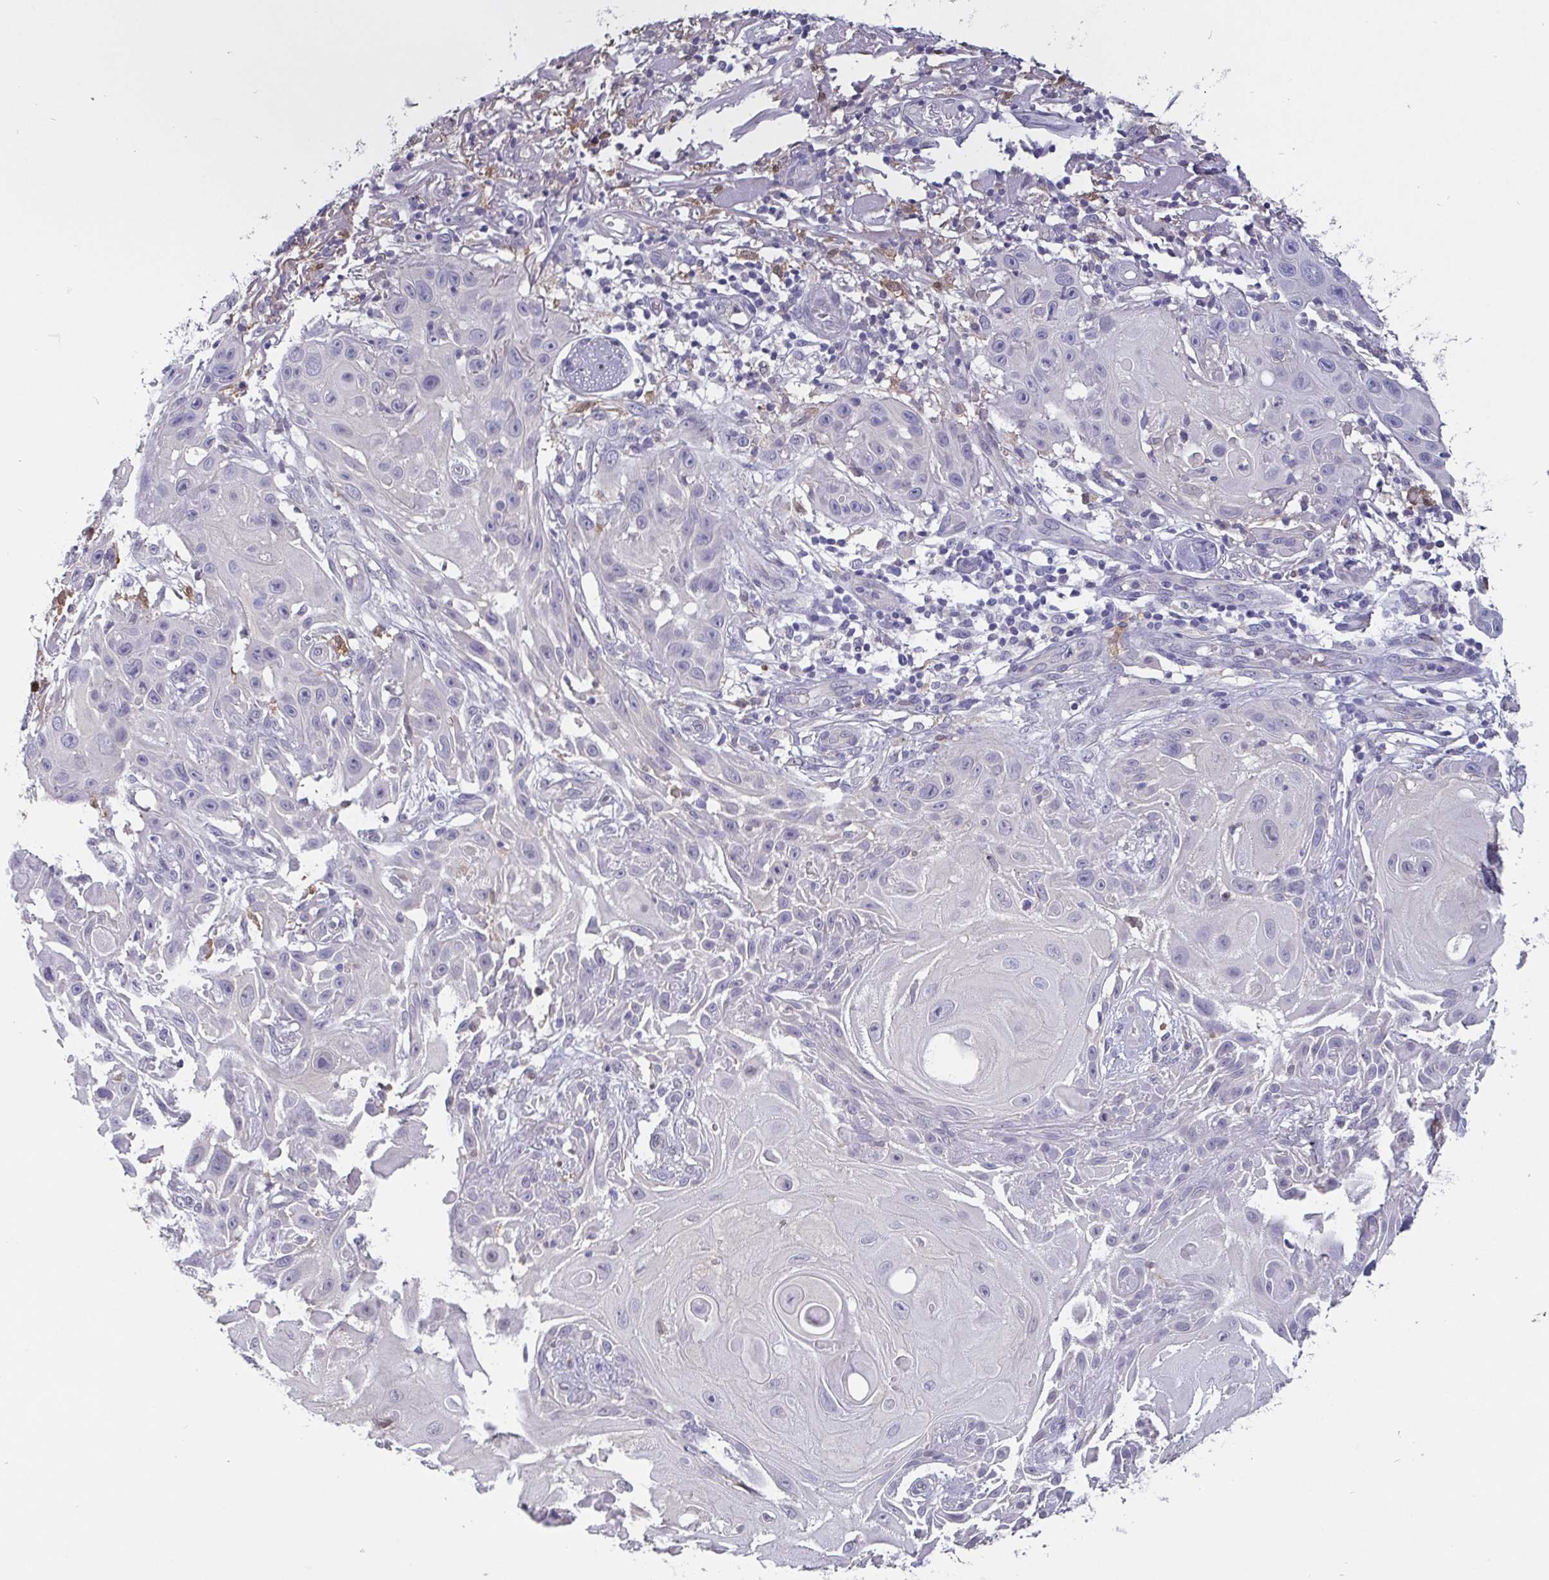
{"staining": {"intensity": "negative", "quantity": "none", "location": "none"}, "tissue": "skin cancer", "cell_type": "Tumor cells", "image_type": "cancer", "snomed": [{"axis": "morphology", "description": "Squamous cell carcinoma, NOS"}, {"axis": "topography", "description": "Skin"}], "caption": "Immunohistochemistry (IHC) photomicrograph of neoplastic tissue: squamous cell carcinoma (skin) stained with DAB (3,3'-diaminobenzidine) demonstrates no significant protein expression in tumor cells.", "gene": "IDH1", "patient": {"sex": "female", "age": 91}}